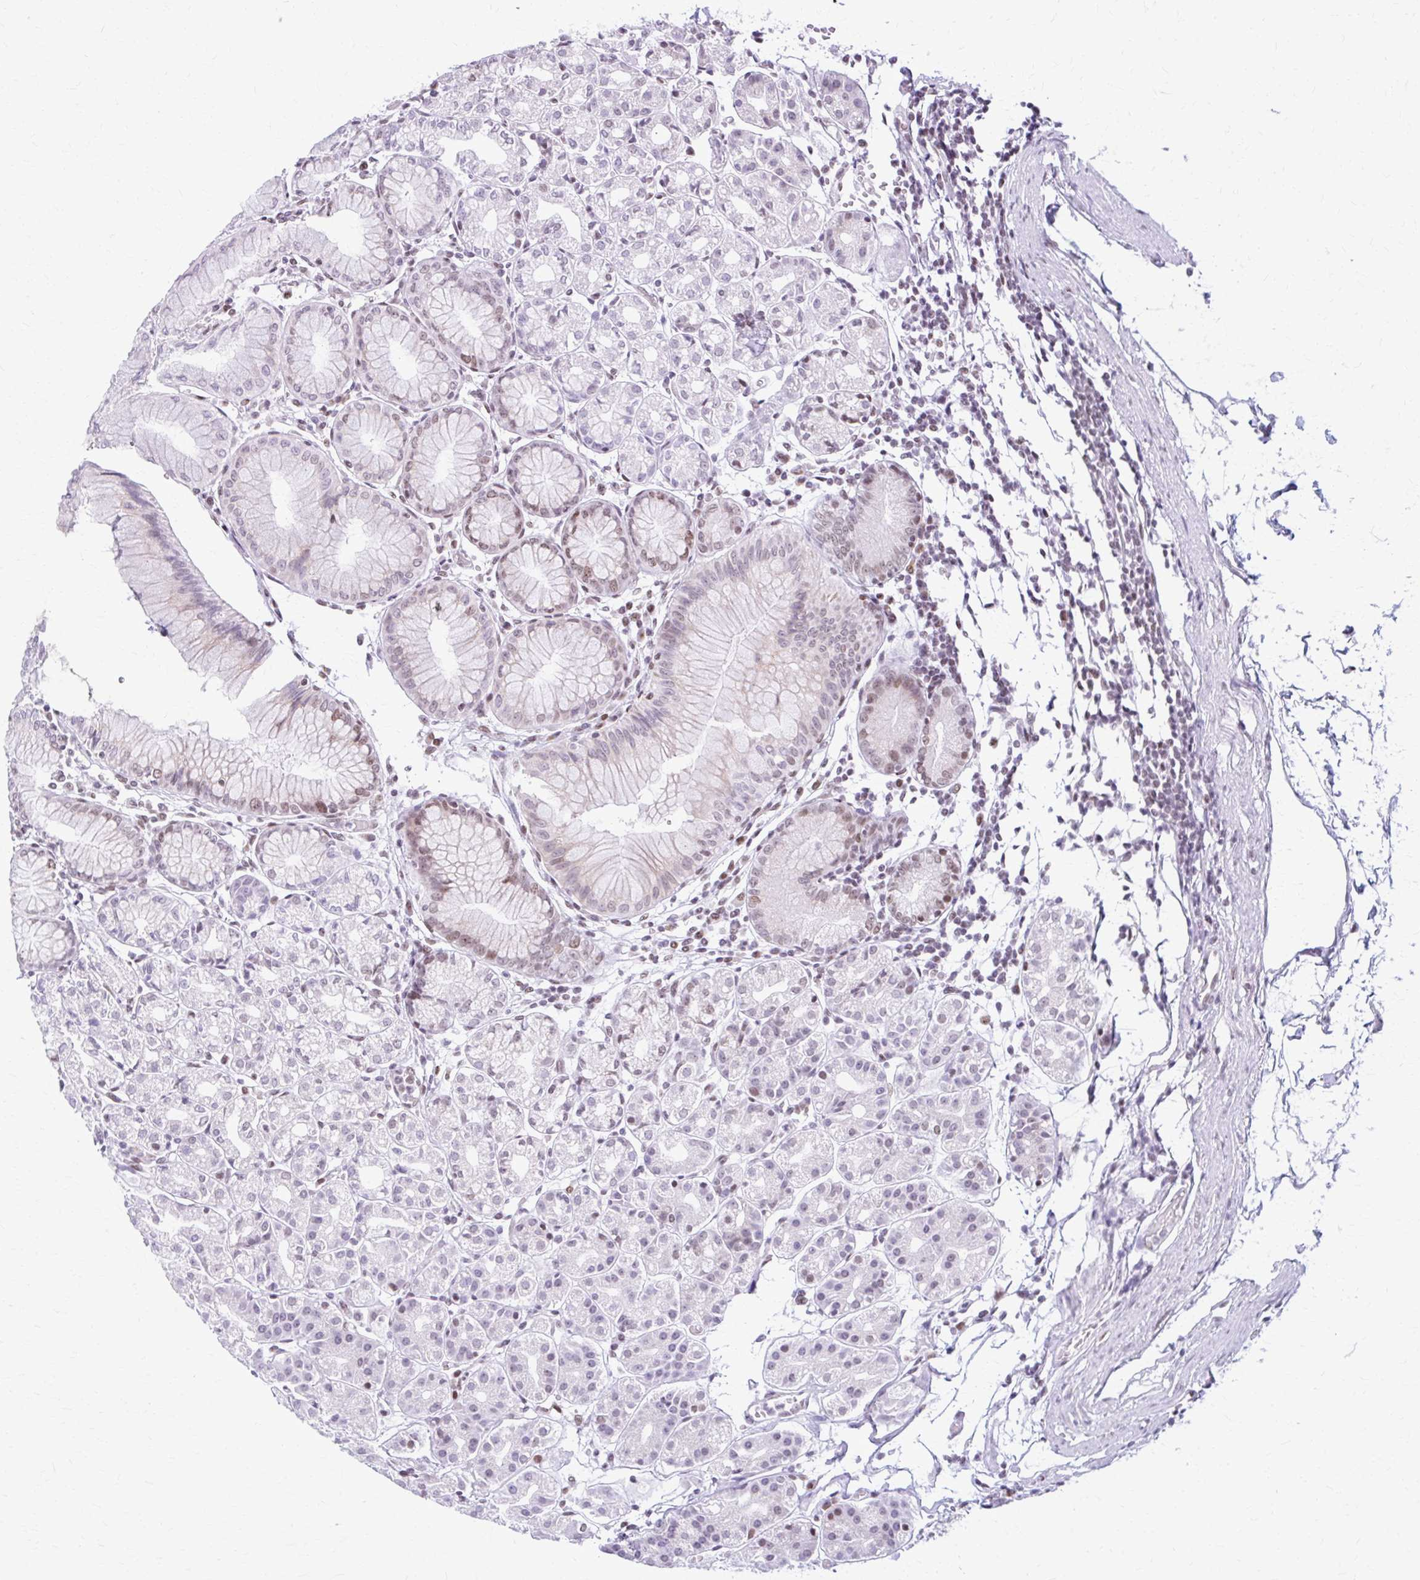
{"staining": {"intensity": "moderate", "quantity": "<25%", "location": "nuclear"}, "tissue": "stomach", "cell_type": "Glandular cells", "image_type": "normal", "snomed": [{"axis": "morphology", "description": "Normal tissue, NOS"}, {"axis": "topography", "description": "Stomach"}], "caption": "Glandular cells display low levels of moderate nuclear staining in approximately <25% of cells in unremarkable human stomach. The protein of interest is shown in brown color, while the nuclei are stained blue.", "gene": "PABIR1", "patient": {"sex": "female", "age": 57}}